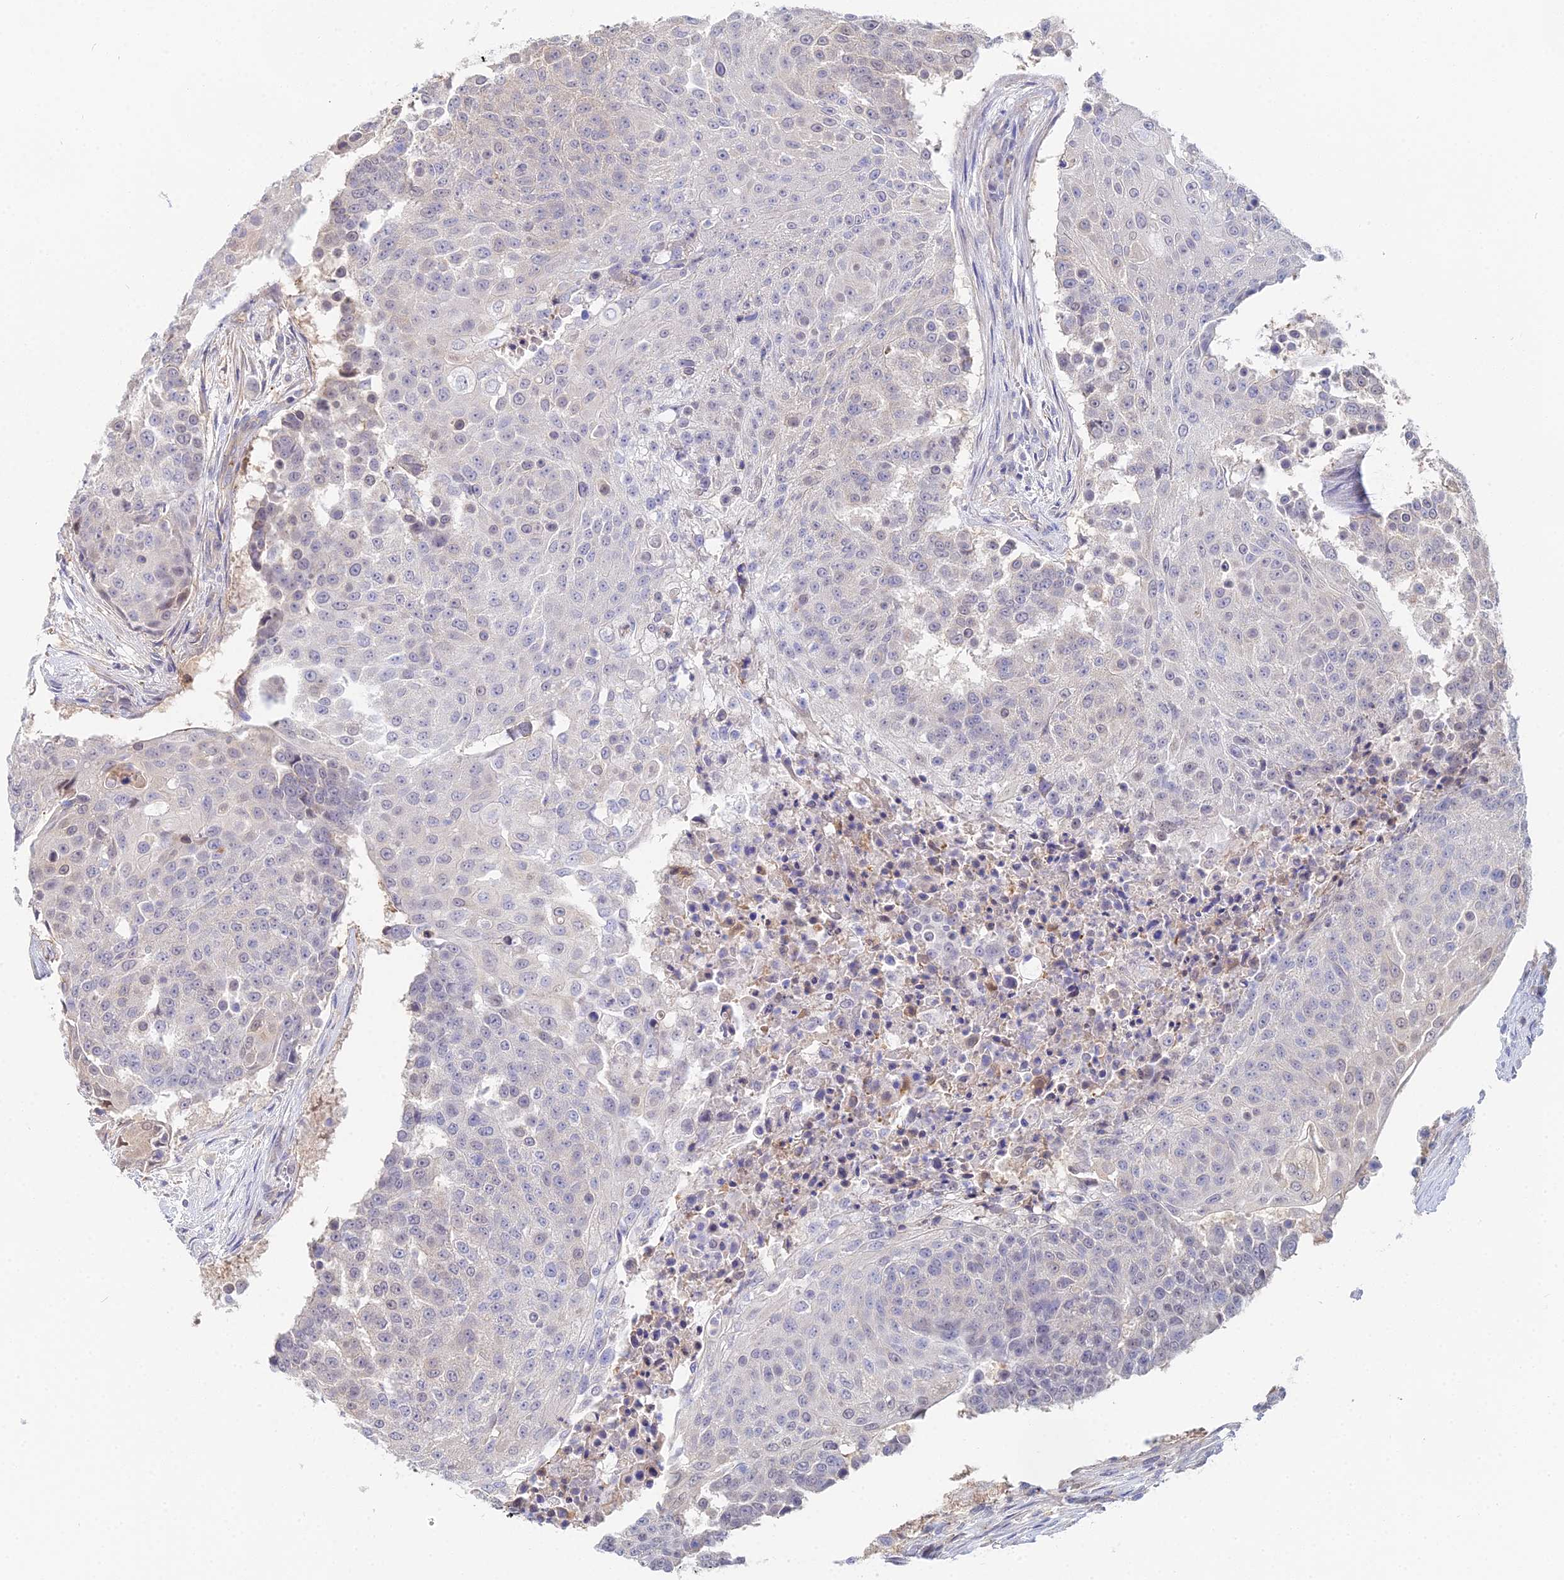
{"staining": {"intensity": "negative", "quantity": "none", "location": "none"}, "tissue": "urothelial cancer", "cell_type": "Tumor cells", "image_type": "cancer", "snomed": [{"axis": "morphology", "description": "Urothelial carcinoma, High grade"}, {"axis": "topography", "description": "Urinary bladder"}], "caption": "DAB immunohistochemical staining of urothelial cancer demonstrates no significant expression in tumor cells.", "gene": "DNAH14", "patient": {"sex": "female", "age": 63}}